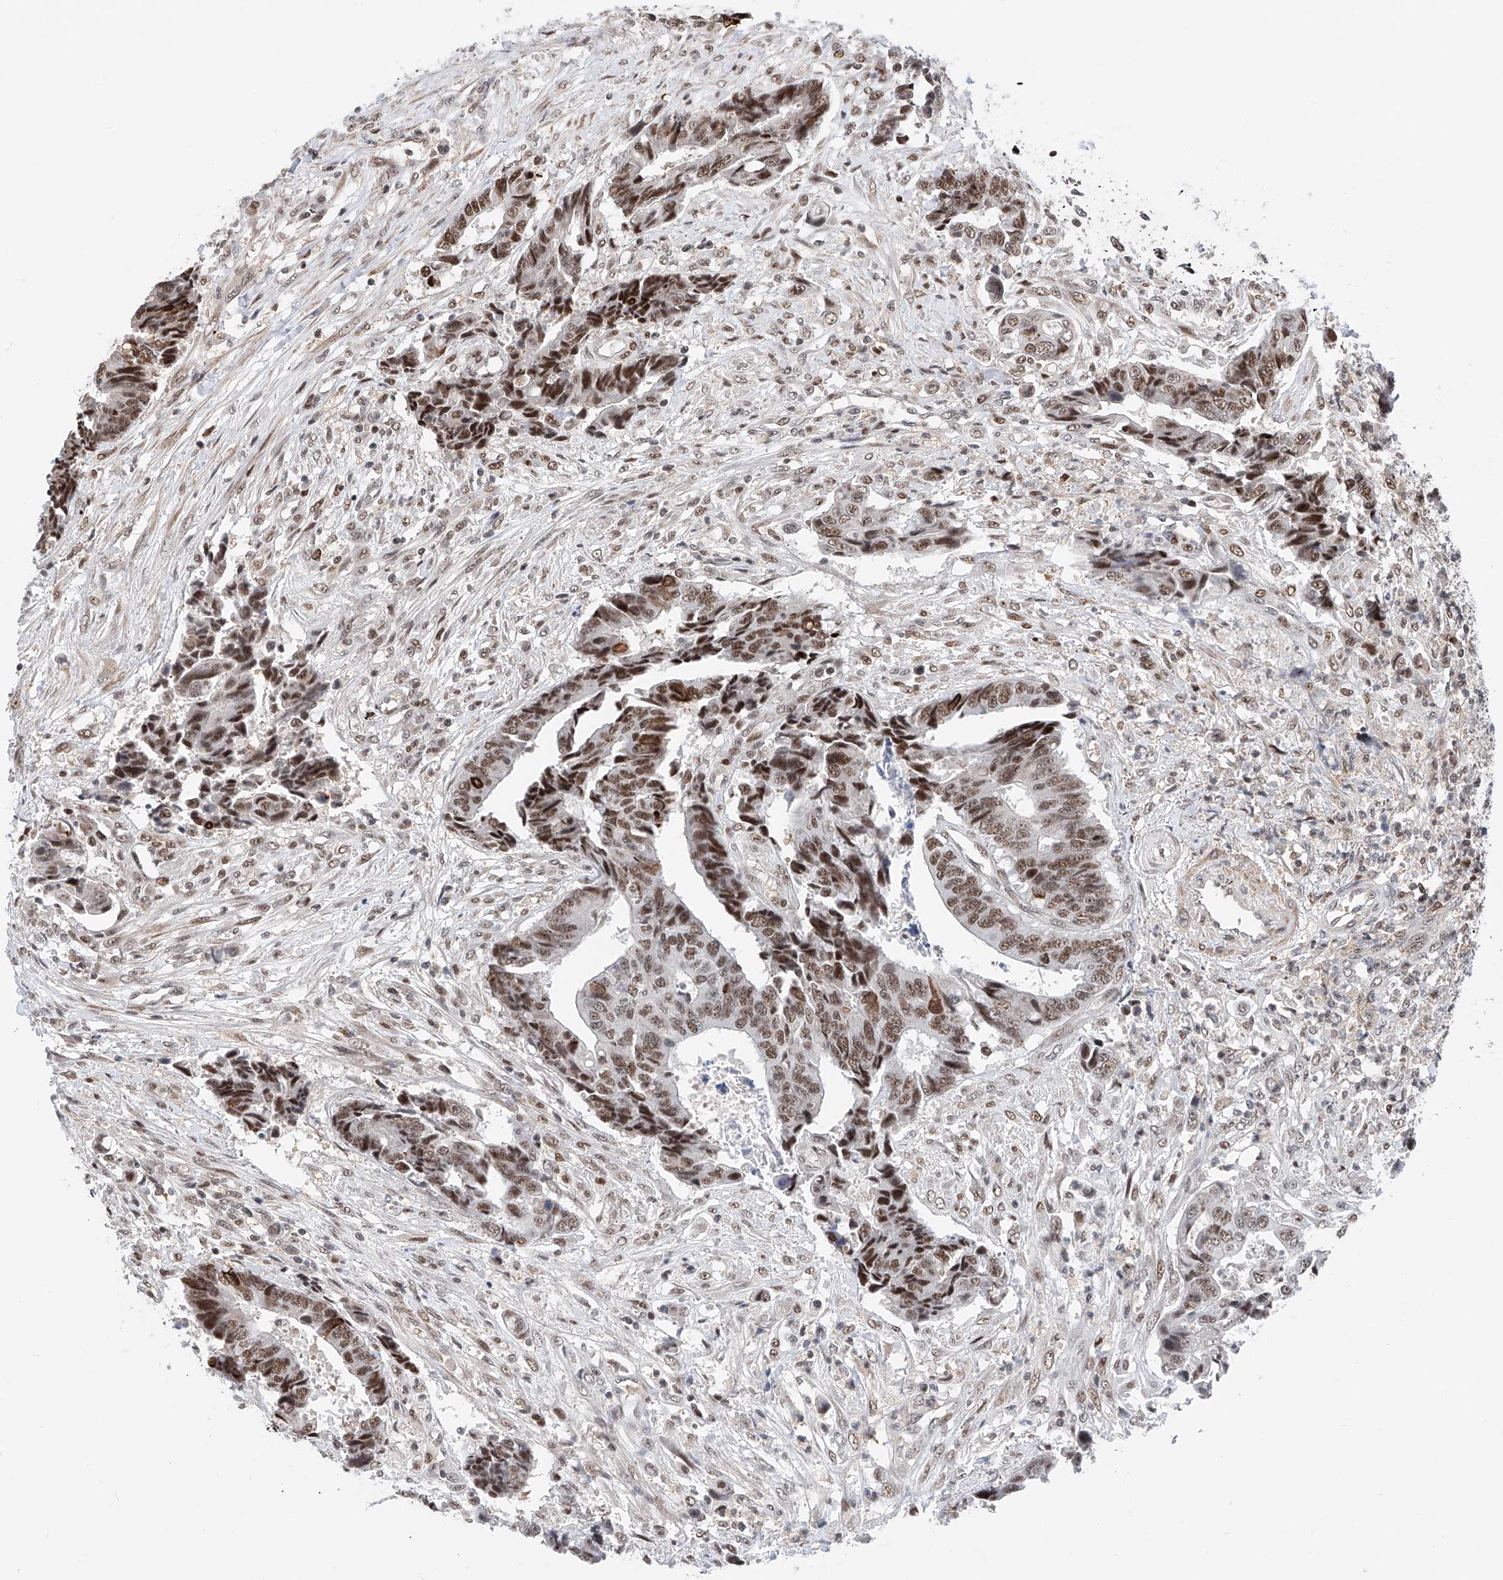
{"staining": {"intensity": "moderate", "quantity": ">75%", "location": "nuclear"}, "tissue": "colorectal cancer", "cell_type": "Tumor cells", "image_type": "cancer", "snomed": [{"axis": "morphology", "description": "Adenocarcinoma, NOS"}, {"axis": "topography", "description": "Rectum"}], "caption": "Moderate nuclear protein expression is seen in about >75% of tumor cells in colorectal adenocarcinoma.", "gene": "SNRNP200", "patient": {"sex": "male", "age": 84}}